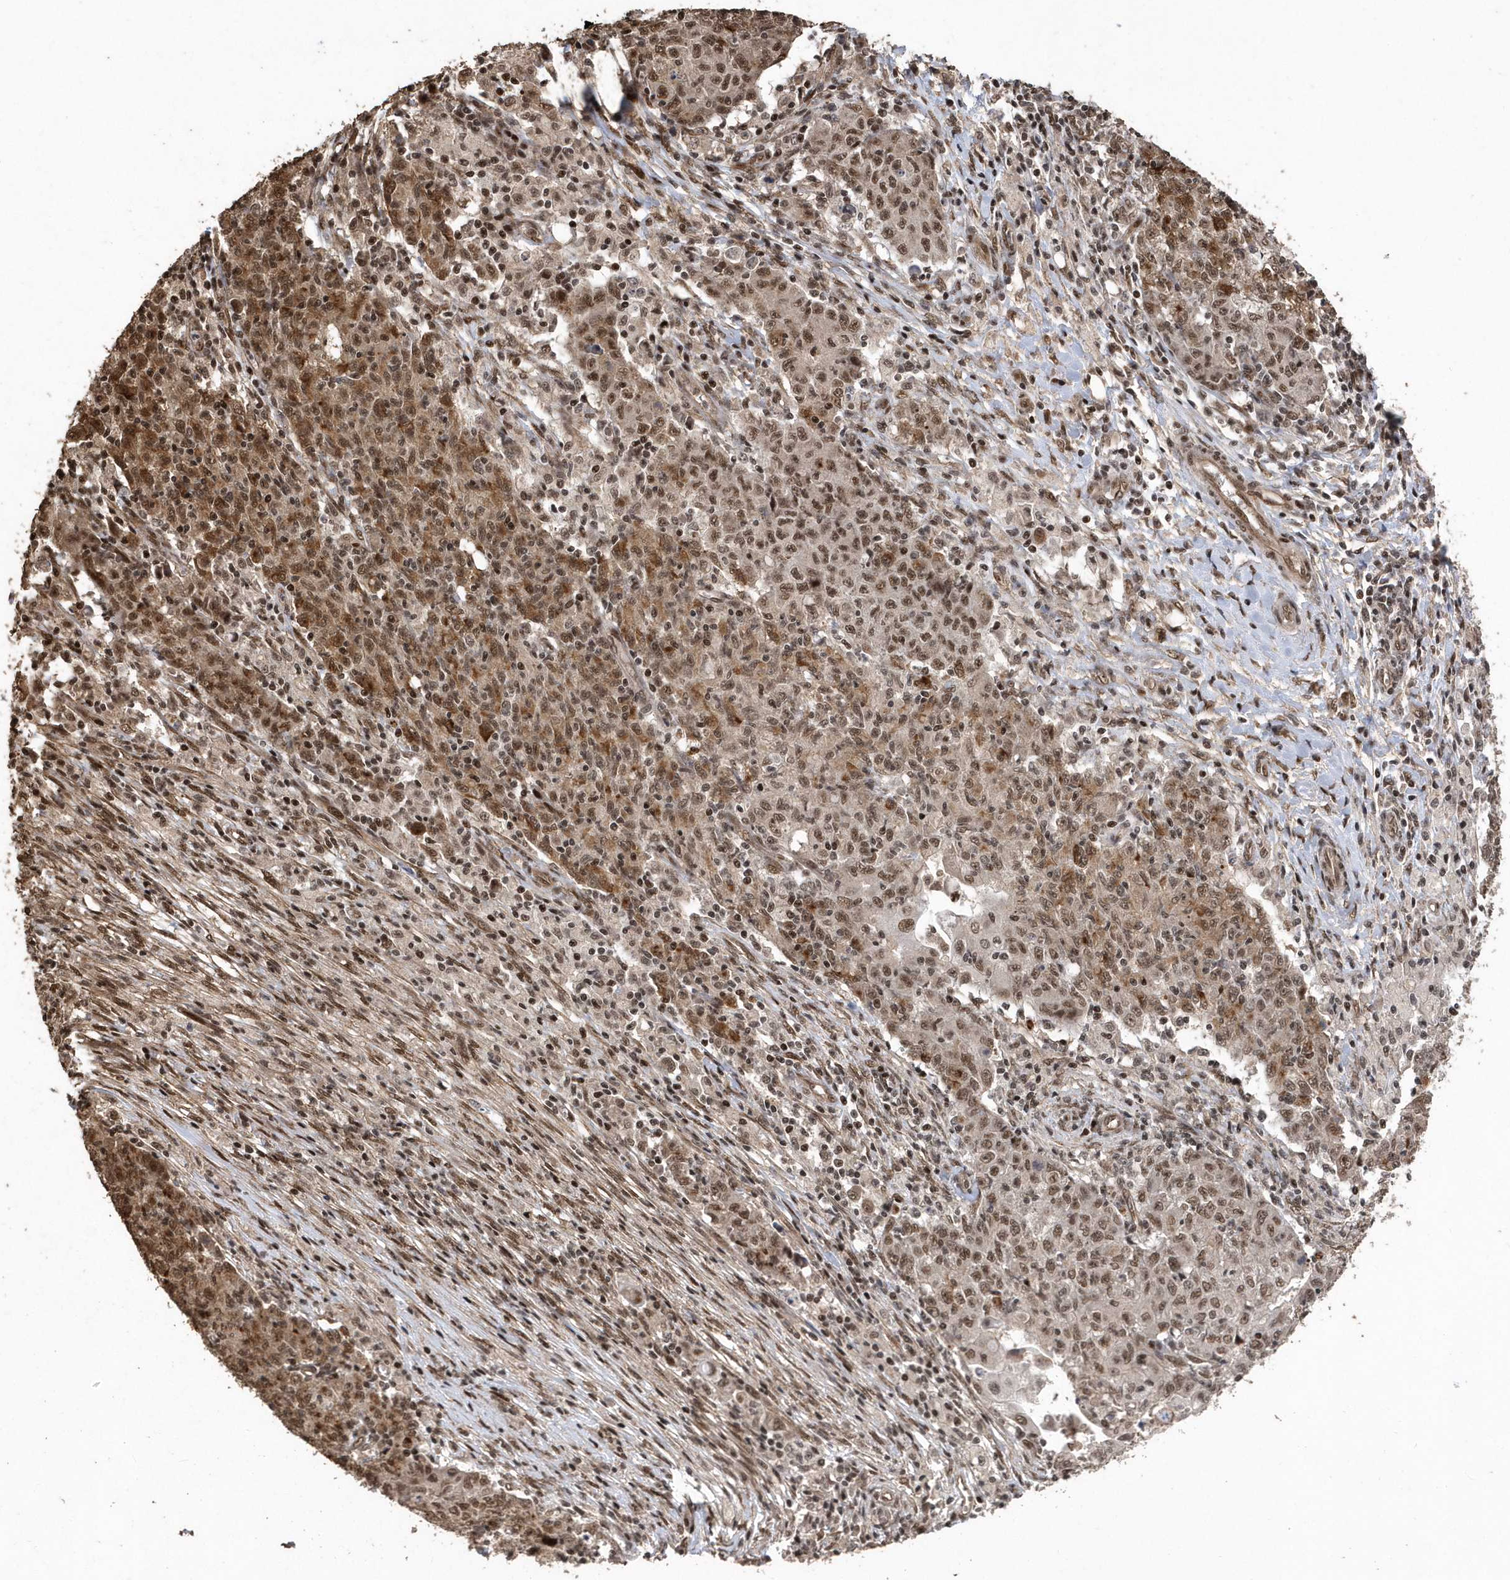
{"staining": {"intensity": "moderate", "quantity": ">75%", "location": "cytoplasmic/membranous,nuclear"}, "tissue": "ovarian cancer", "cell_type": "Tumor cells", "image_type": "cancer", "snomed": [{"axis": "morphology", "description": "Carcinoma, endometroid"}, {"axis": "topography", "description": "Ovary"}], "caption": "Human ovarian cancer (endometroid carcinoma) stained with a protein marker demonstrates moderate staining in tumor cells.", "gene": "INTS12", "patient": {"sex": "female", "age": 42}}